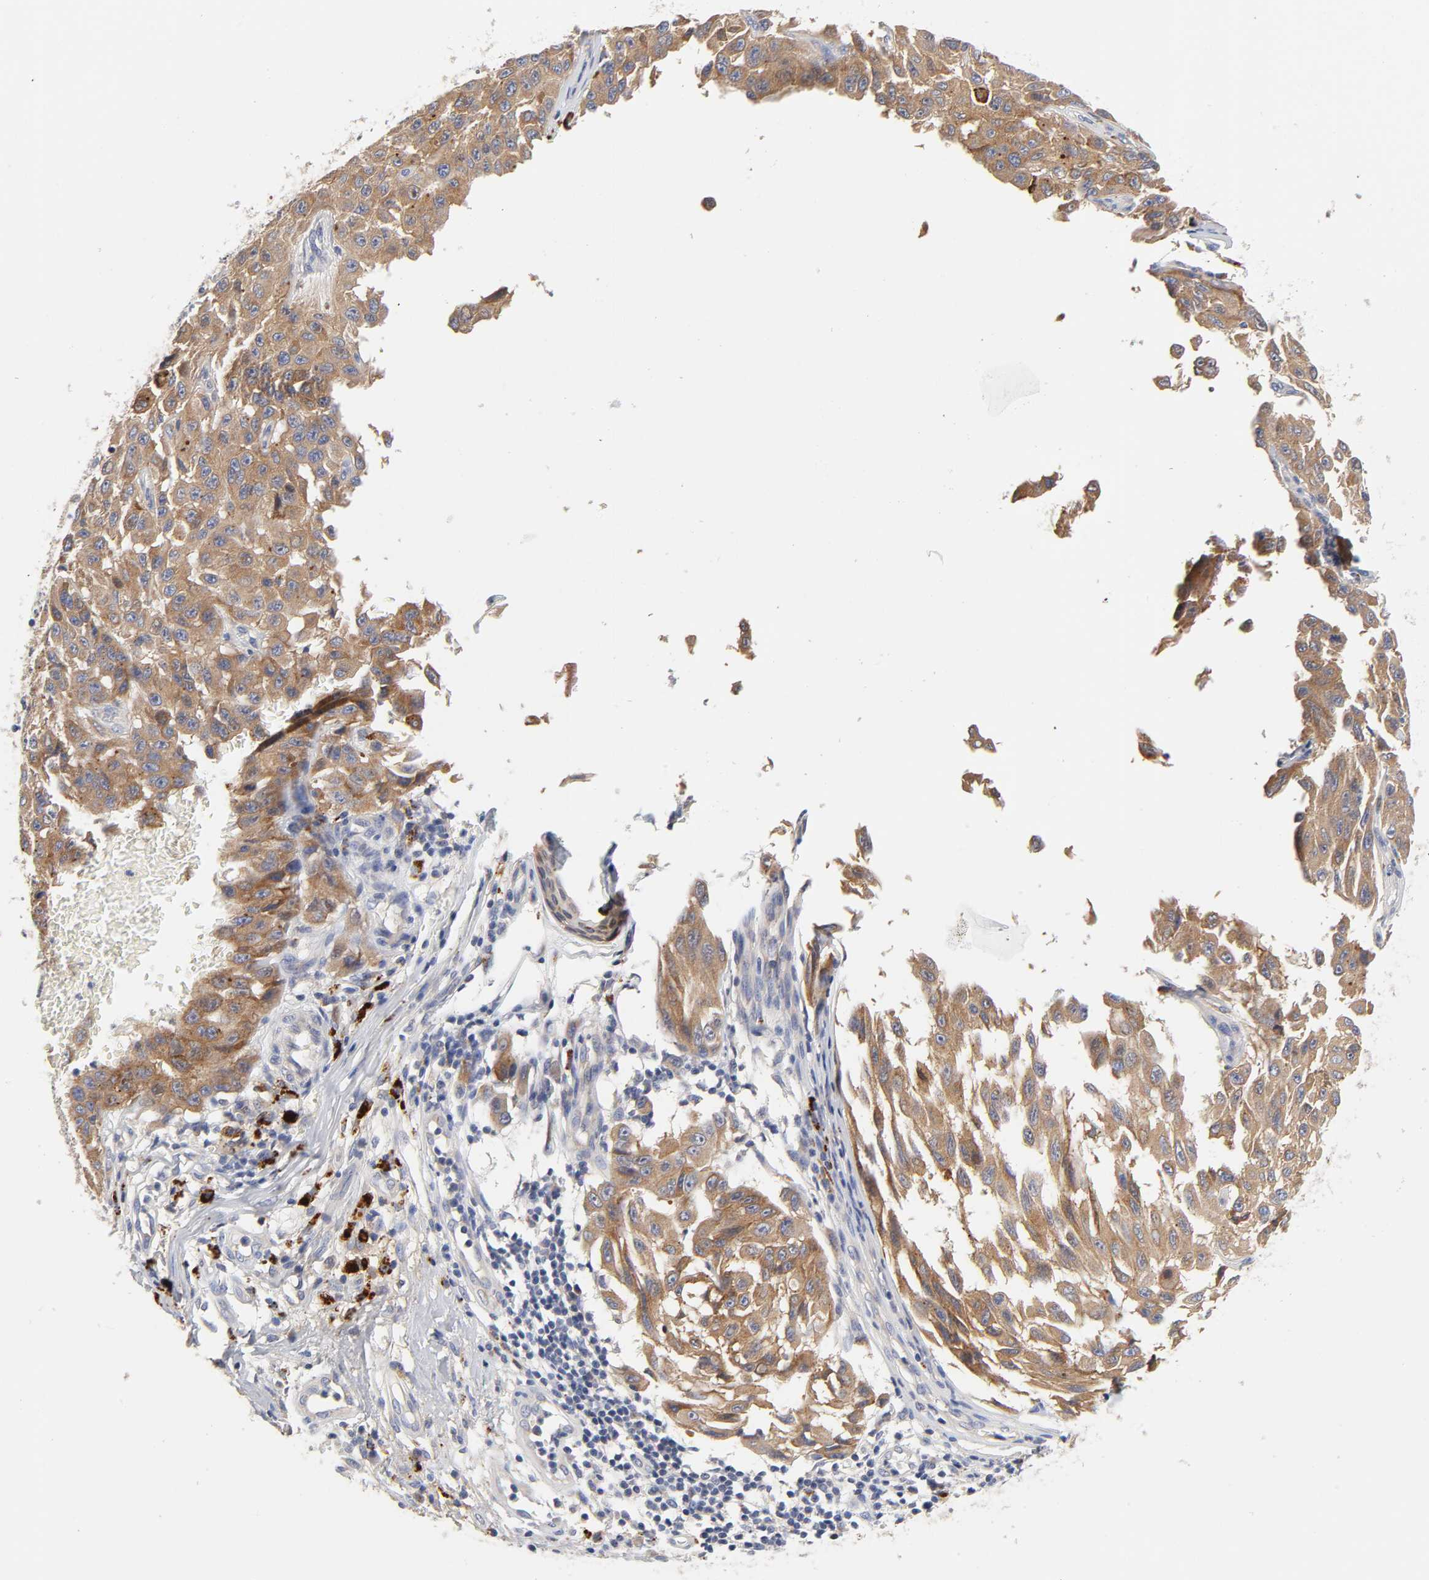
{"staining": {"intensity": "moderate", "quantity": ">75%", "location": "cytoplasmic/membranous"}, "tissue": "melanoma", "cell_type": "Tumor cells", "image_type": "cancer", "snomed": [{"axis": "morphology", "description": "Malignant melanoma, NOS"}, {"axis": "topography", "description": "Skin"}], "caption": "Malignant melanoma was stained to show a protein in brown. There is medium levels of moderate cytoplasmic/membranous staining in about >75% of tumor cells.", "gene": "C17orf75", "patient": {"sex": "male", "age": 30}}